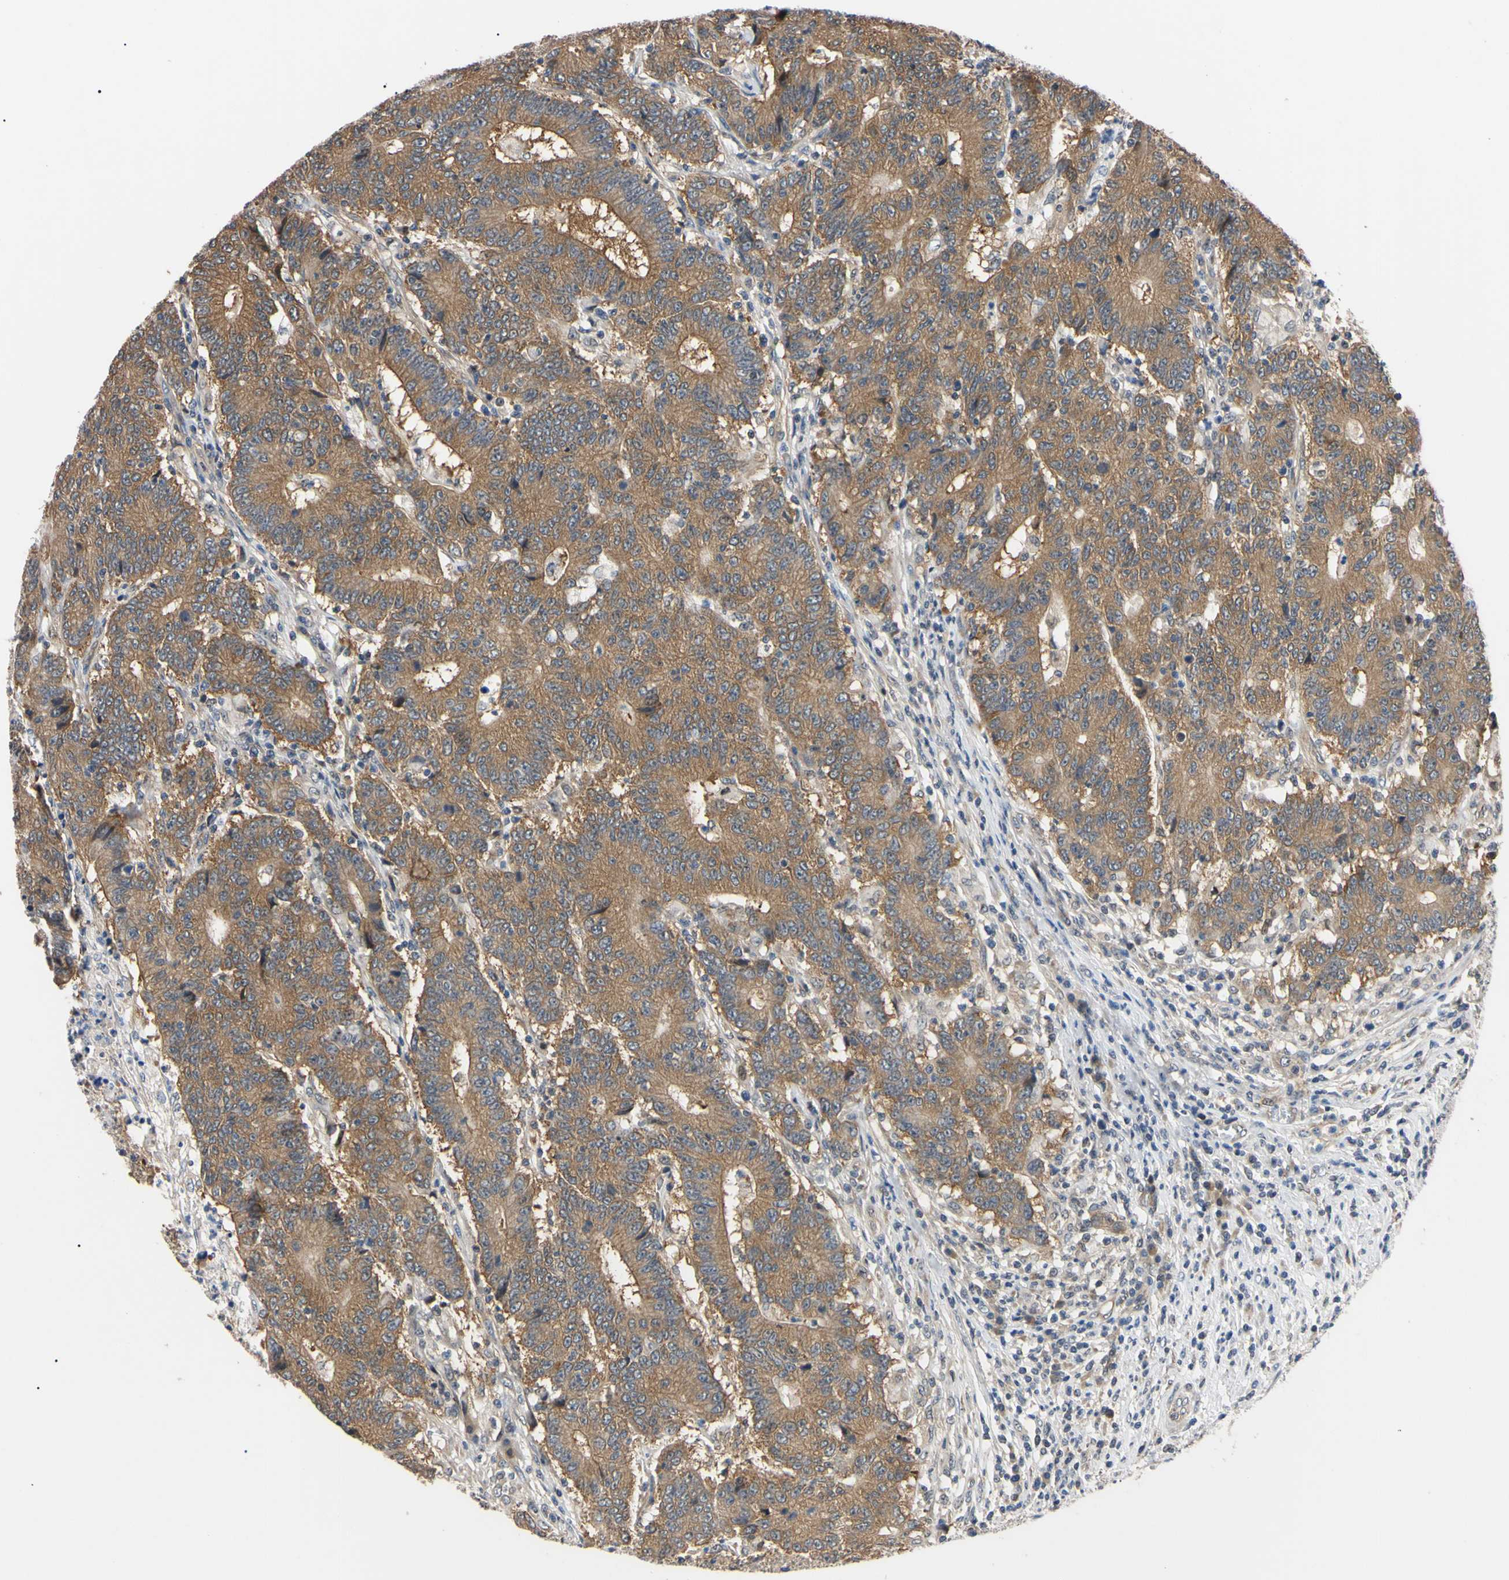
{"staining": {"intensity": "moderate", "quantity": ">75%", "location": "cytoplasmic/membranous"}, "tissue": "colorectal cancer", "cell_type": "Tumor cells", "image_type": "cancer", "snomed": [{"axis": "morphology", "description": "Normal tissue, NOS"}, {"axis": "morphology", "description": "Adenocarcinoma, NOS"}, {"axis": "topography", "description": "Colon"}], "caption": "Protein staining of colorectal cancer (adenocarcinoma) tissue reveals moderate cytoplasmic/membranous expression in about >75% of tumor cells.", "gene": "RARS1", "patient": {"sex": "female", "age": 75}}